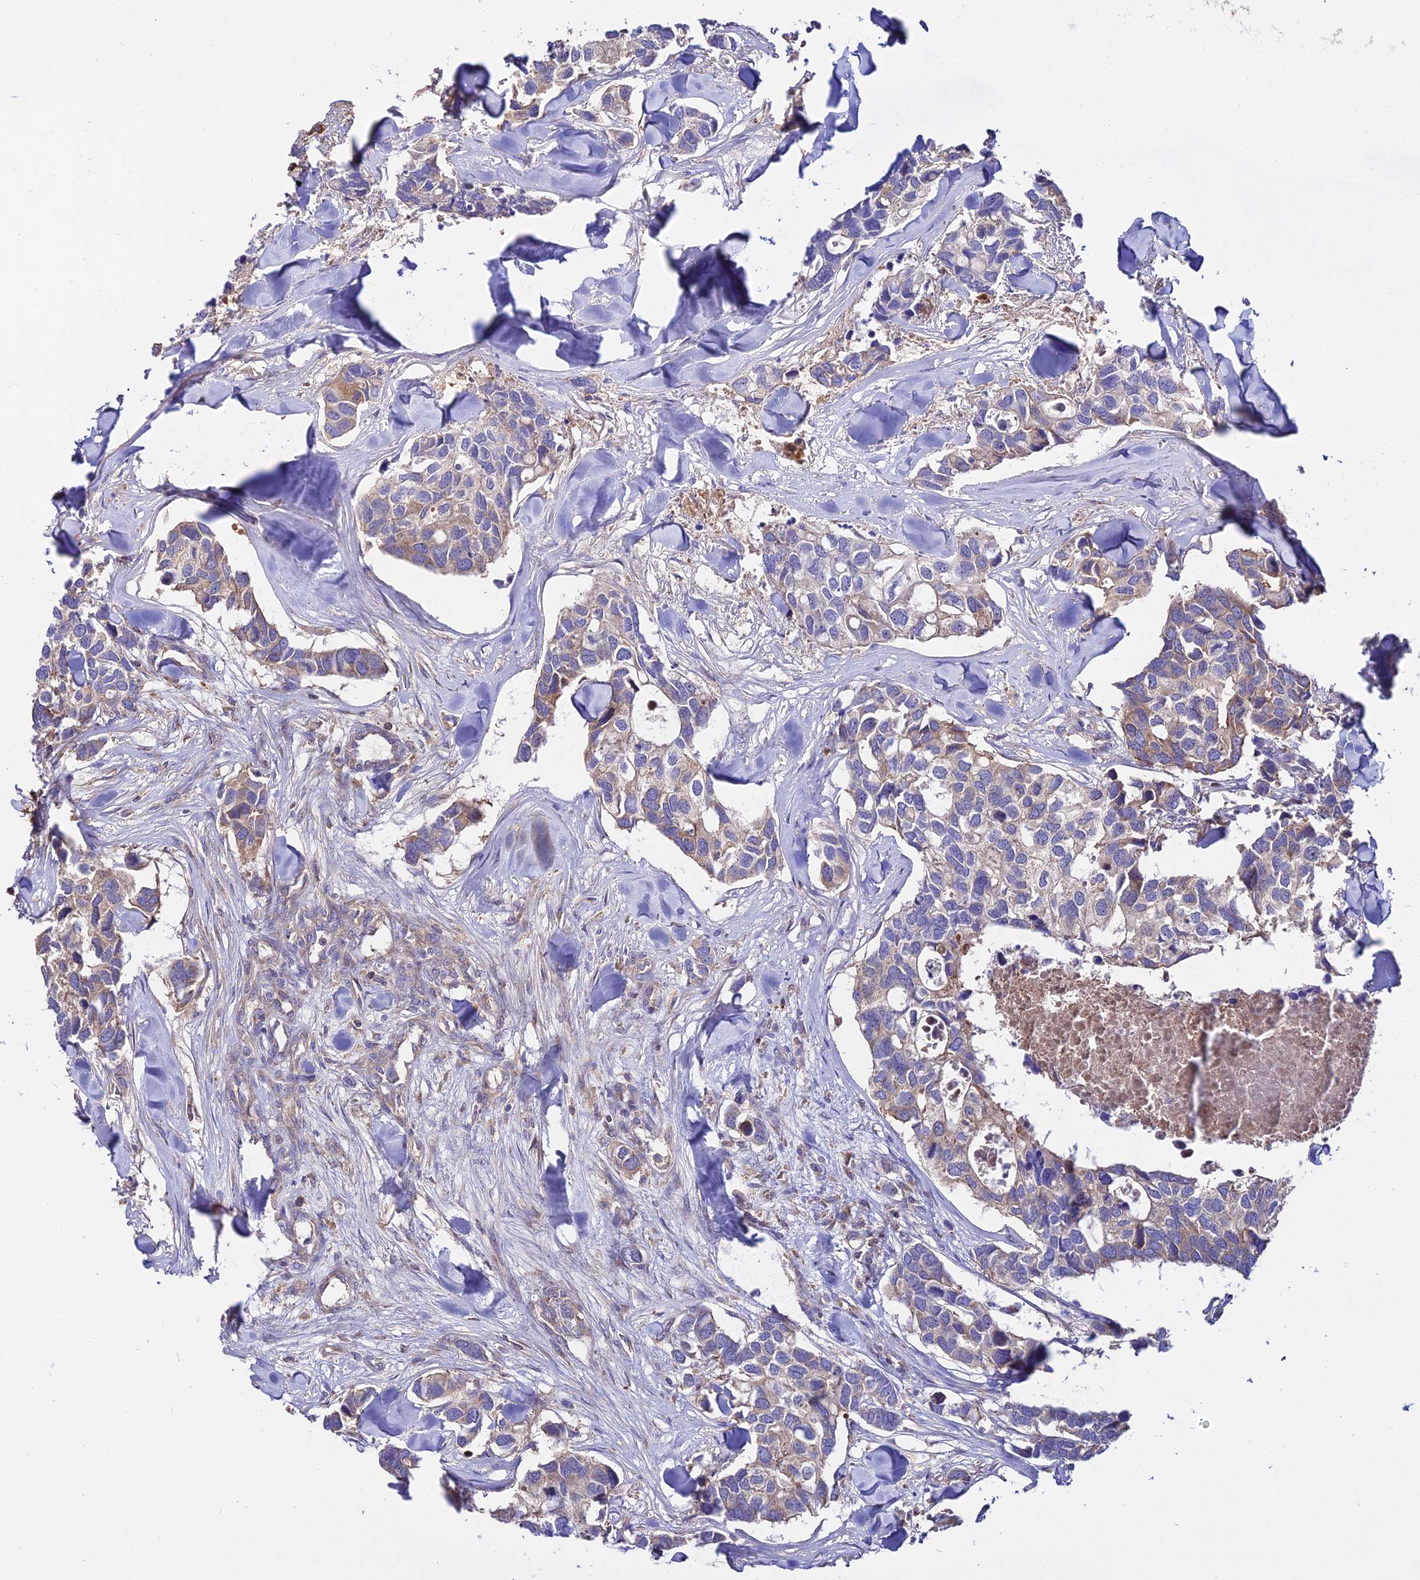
{"staining": {"intensity": "weak", "quantity": "<25%", "location": "cytoplasmic/membranous"}, "tissue": "breast cancer", "cell_type": "Tumor cells", "image_type": "cancer", "snomed": [{"axis": "morphology", "description": "Duct carcinoma"}, {"axis": "topography", "description": "Breast"}], "caption": "DAB immunohistochemical staining of invasive ductal carcinoma (breast) demonstrates no significant expression in tumor cells.", "gene": "PYM1", "patient": {"sex": "female", "age": 83}}